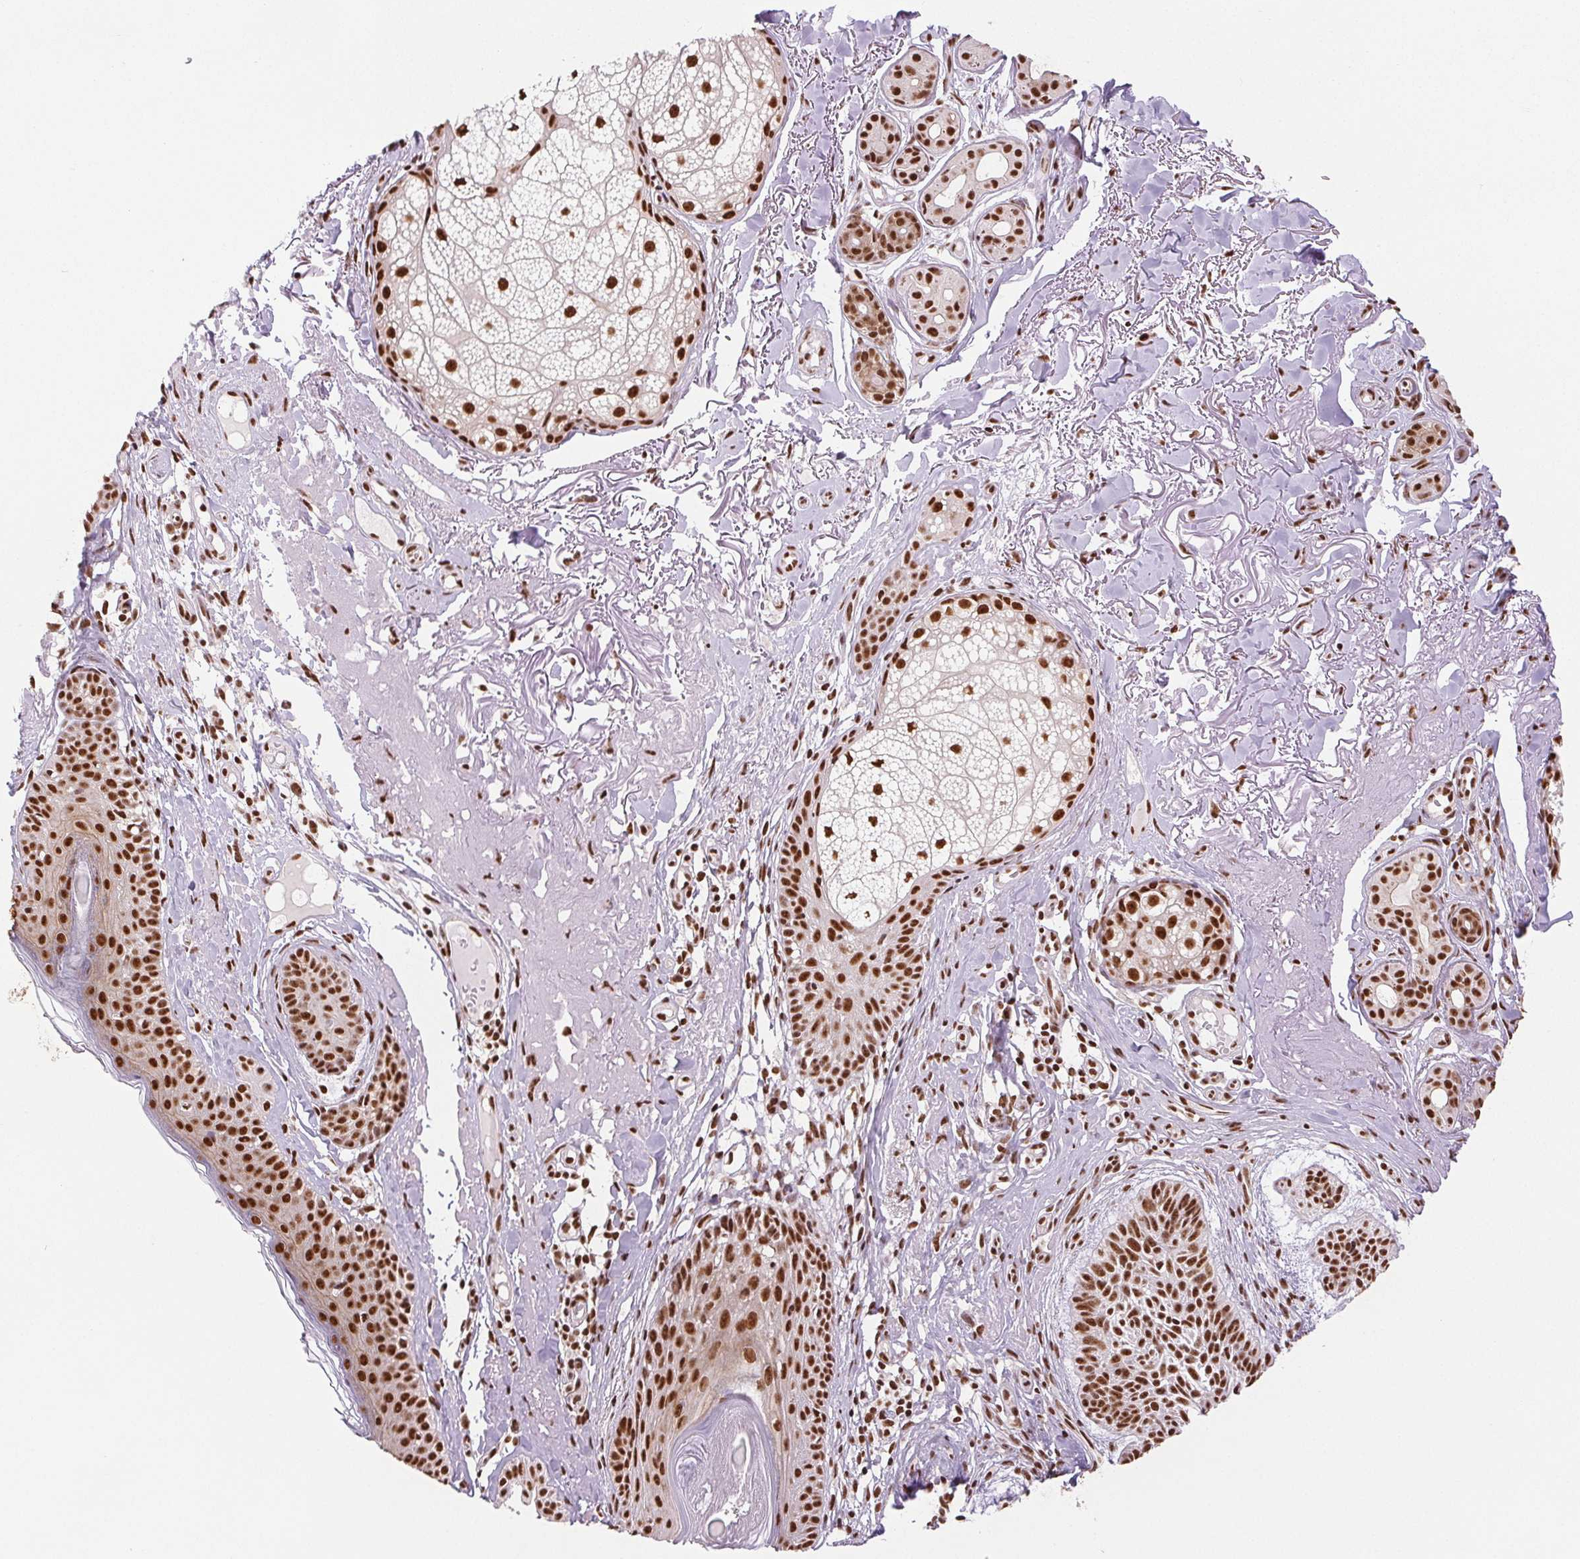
{"staining": {"intensity": "strong", "quantity": ">75%", "location": "nuclear"}, "tissue": "skin cancer", "cell_type": "Tumor cells", "image_type": "cancer", "snomed": [{"axis": "morphology", "description": "Basal cell carcinoma"}, {"axis": "topography", "description": "Skin"}], "caption": "Tumor cells exhibit high levels of strong nuclear staining in about >75% of cells in skin cancer (basal cell carcinoma). Immunohistochemistry stains the protein of interest in brown and the nuclei are stained blue.", "gene": "IK", "patient": {"sex": "male", "age": 78}}